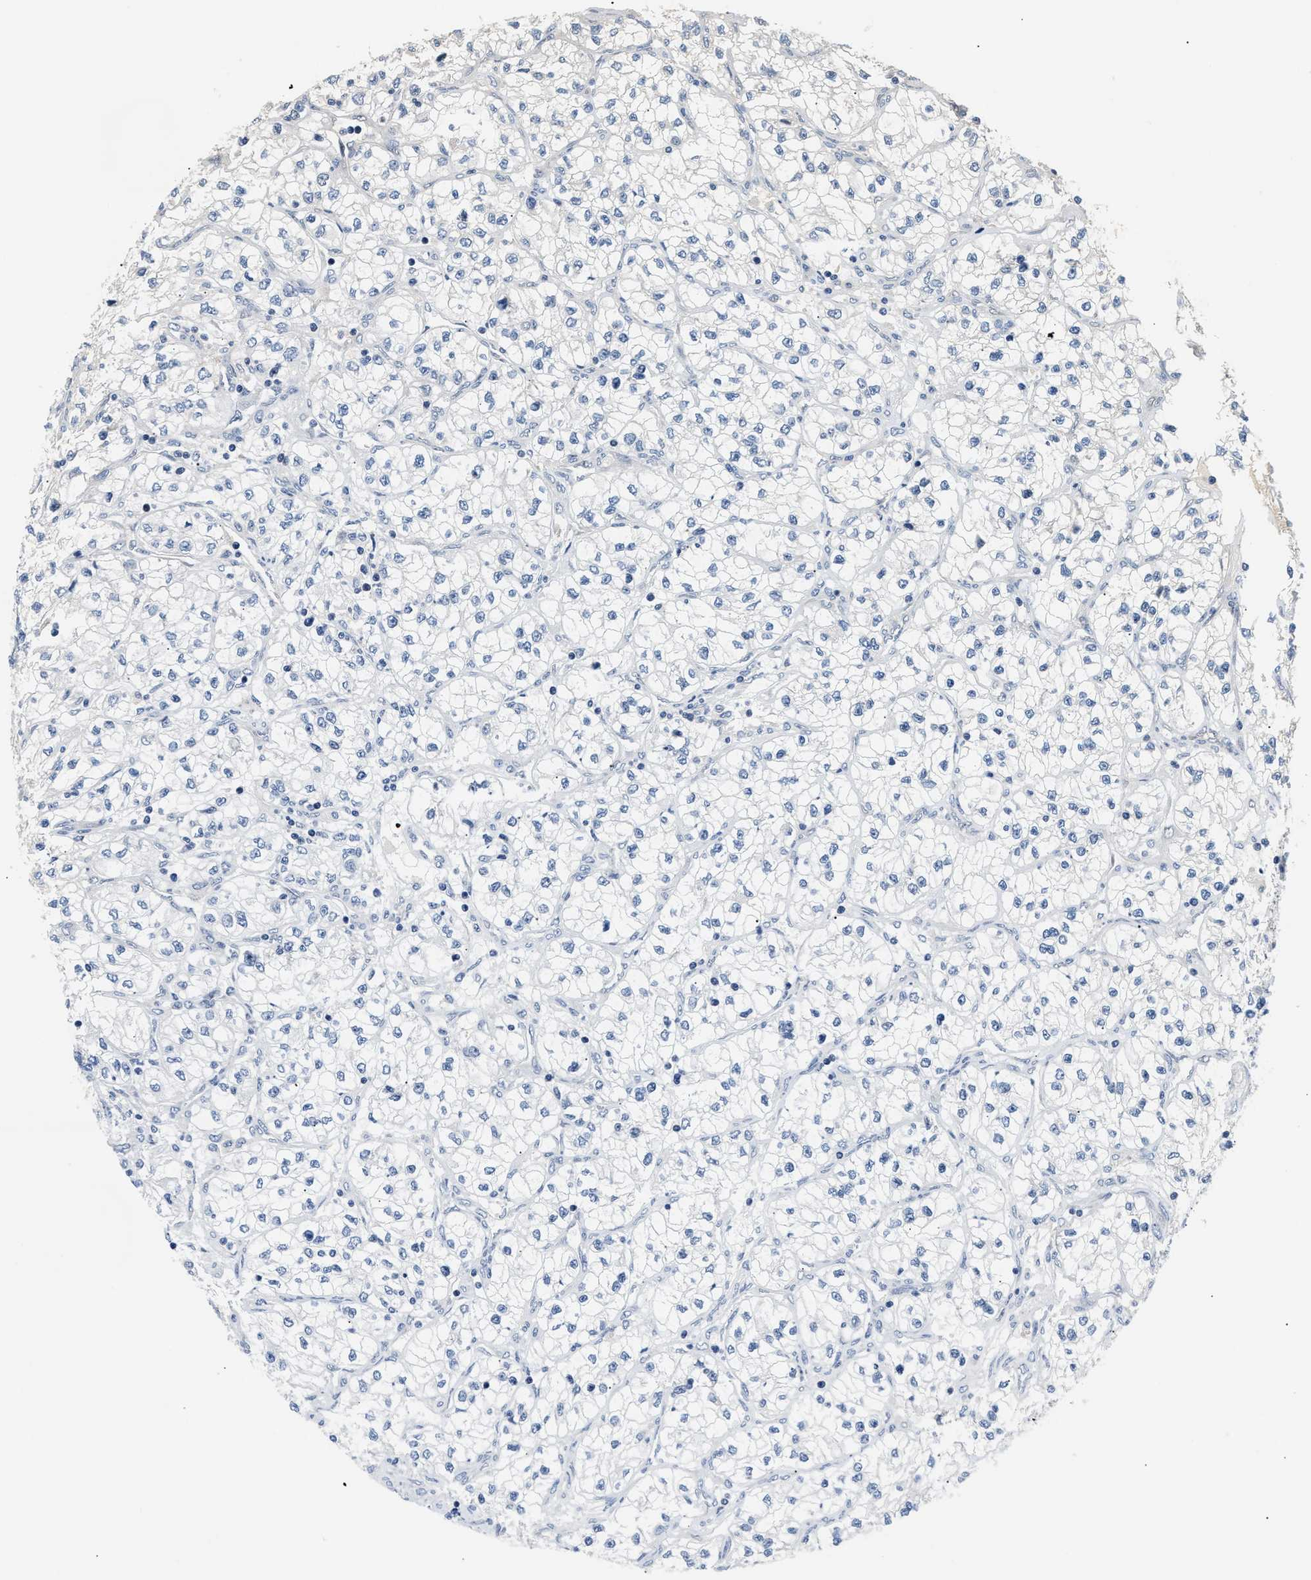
{"staining": {"intensity": "negative", "quantity": "none", "location": "none"}, "tissue": "renal cancer", "cell_type": "Tumor cells", "image_type": "cancer", "snomed": [{"axis": "morphology", "description": "Adenocarcinoma, NOS"}, {"axis": "topography", "description": "Kidney"}], "caption": "The micrograph reveals no significant expression in tumor cells of adenocarcinoma (renal). The staining was performed using DAB to visualize the protein expression in brown, while the nuclei were stained in blue with hematoxylin (Magnification: 20x).", "gene": "TNIP2", "patient": {"sex": "female", "age": 57}}